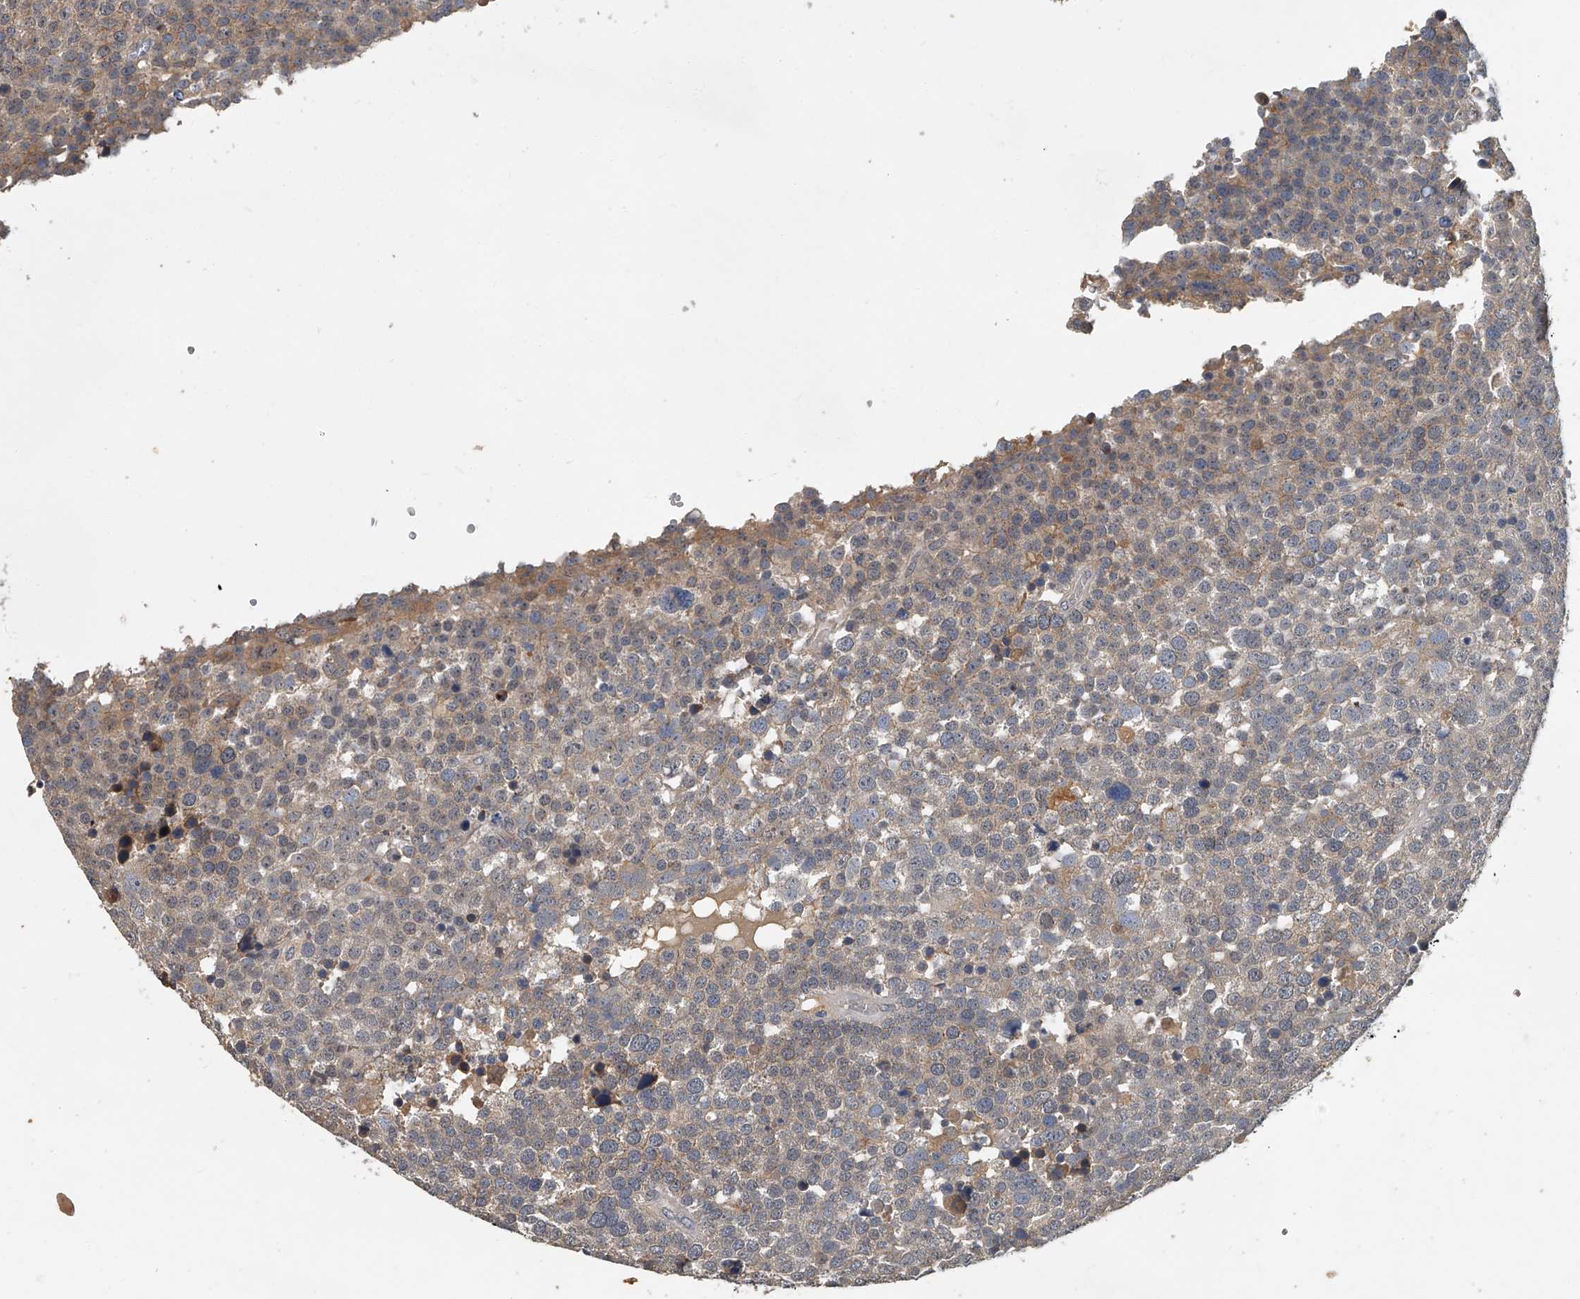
{"staining": {"intensity": "weak", "quantity": ">75%", "location": "cytoplasmic/membranous"}, "tissue": "testis cancer", "cell_type": "Tumor cells", "image_type": "cancer", "snomed": [{"axis": "morphology", "description": "Seminoma, NOS"}, {"axis": "topography", "description": "Testis"}], "caption": "Immunohistochemistry of human testis cancer exhibits low levels of weak cytoplasmic/membranous expression in about >75% of tumor cells.", "gene": "JAG2", "patient": {"sex": "male", "age": 71}}